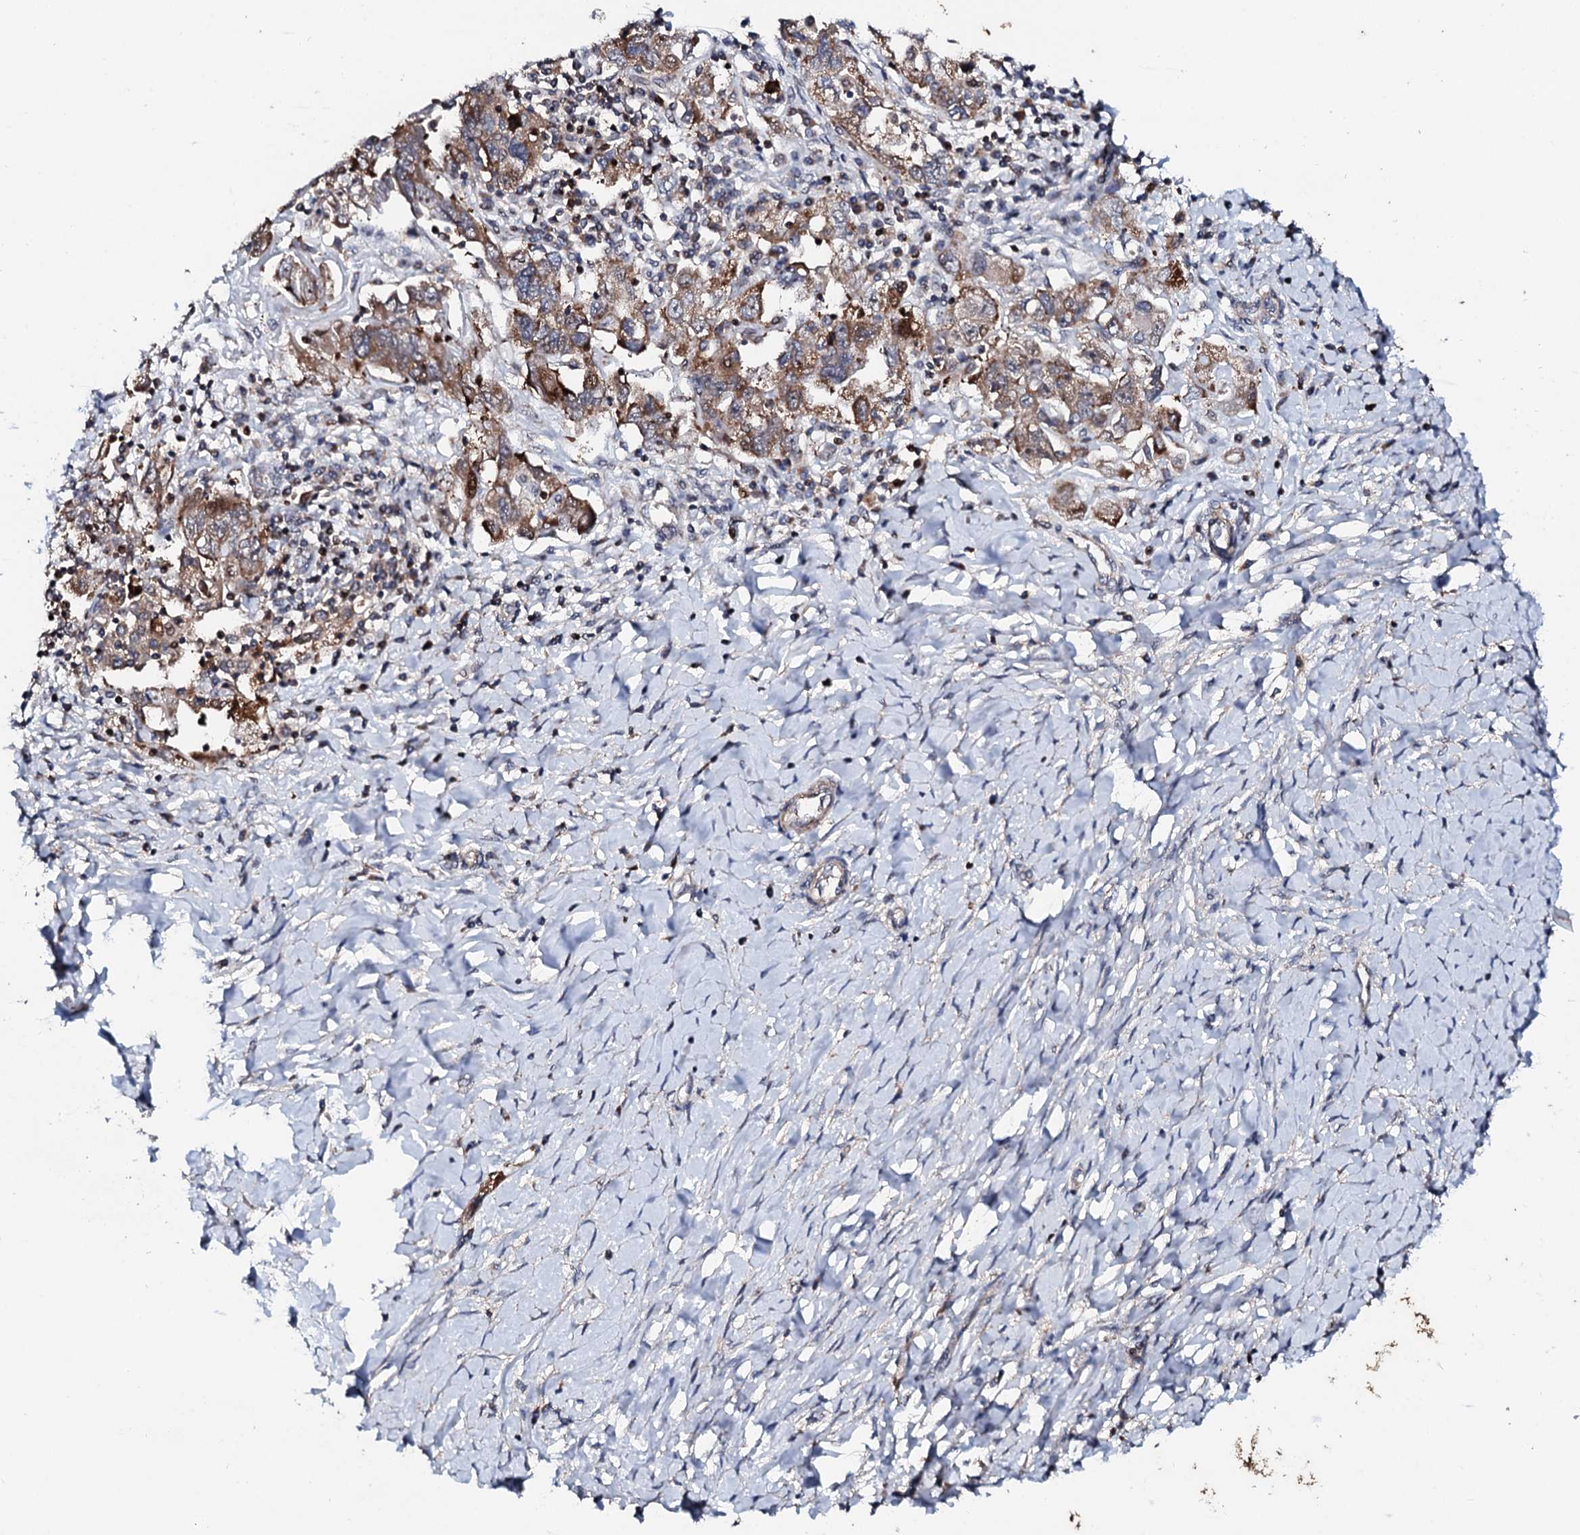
{"staining": {"intensity": "moderate", "quantity": ">75%", "location": "cytoplasmic/membranous"}, "tissue": "ovarian cancer", "cell_type": "Tumor cells", "image_type": "cancer", "snomed": [{"axis": "morphology", "description": "Carcinoma, NOS"}, {"axis": "morphology", "description": "Cystadenocarcinoma, serous, NOS"}, {"axis": "topography", "description": "Ovary"}], "caption": "Ovarian cancer stained with a protein marker demonstrates moderate staining in tumor cells.", "gene": "GTPBP4", "patient": {"sex": "female", "age": 69}}